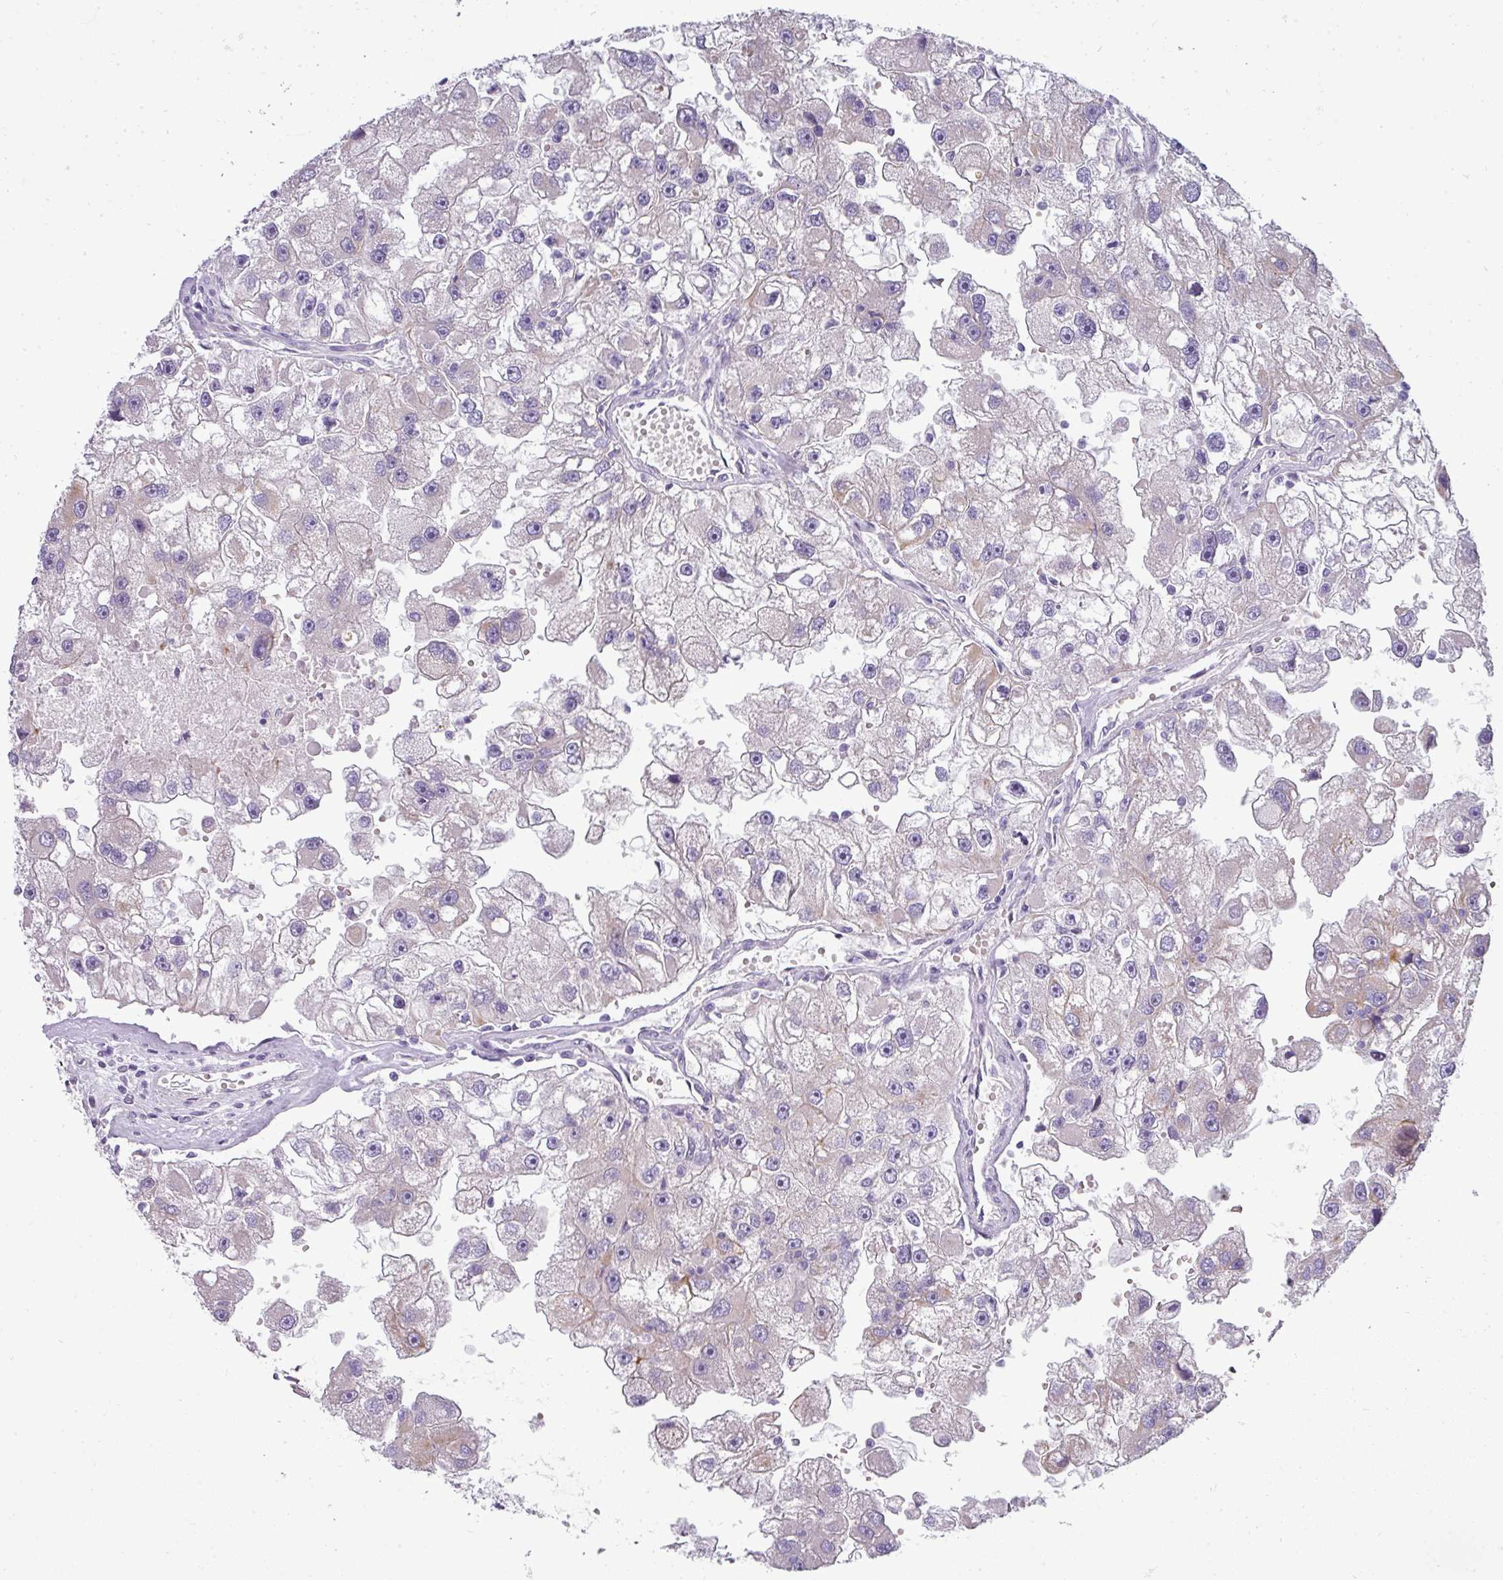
{"staining": {"intensity": "weak", "quantity": "<25%", "location": "cytoplasmic/membranous"}, "tissue": "renal cancer", "cell_type": "Tumor cells", "image_type": "cancer", "snomed": [{"axis": "morphology", "description": "Adenocarcinoma, NOS"}, {"axis": "topography", "description": "Kidney"}], "caption": "Immunohistochemical staining of human renal cancer reveals no significant positivity in tumor cells. (IHC, brightfield microscopy, high magnification).", "gene": "ASXL3", "patient": {"sex": "male", "age": 63}}